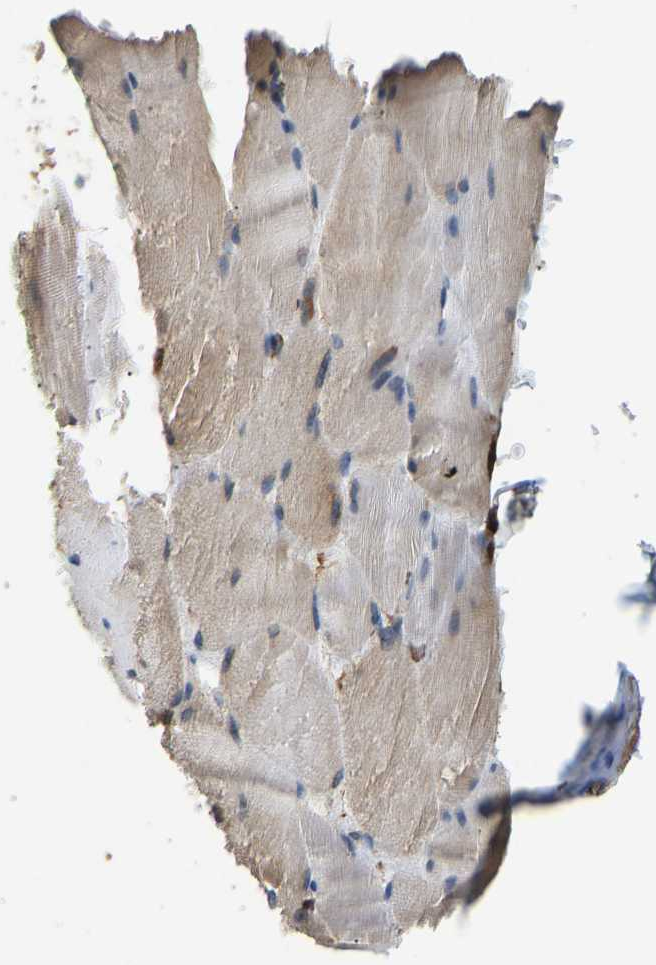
{"staining": {"intensity": "weak", "quantity": ">75%", "location": "cytoplasmic/membranous"}, "tissue": "skeletal muscle", "cell_type": "Myocytes", "image_type": "normal", "snomed": [{"axis": "morphology", "description": "Normal tissue, NOS"}, {"axis": "topography", "description": "Skeletal muscle"}], "caption": "A low amount of weak cytoplasmic/membranous positivity is appreciated in about >75% of myocytes in benign skeletal muscle.", "gene": "BEX3", "patient": {"sex": "male", "age": 62}}